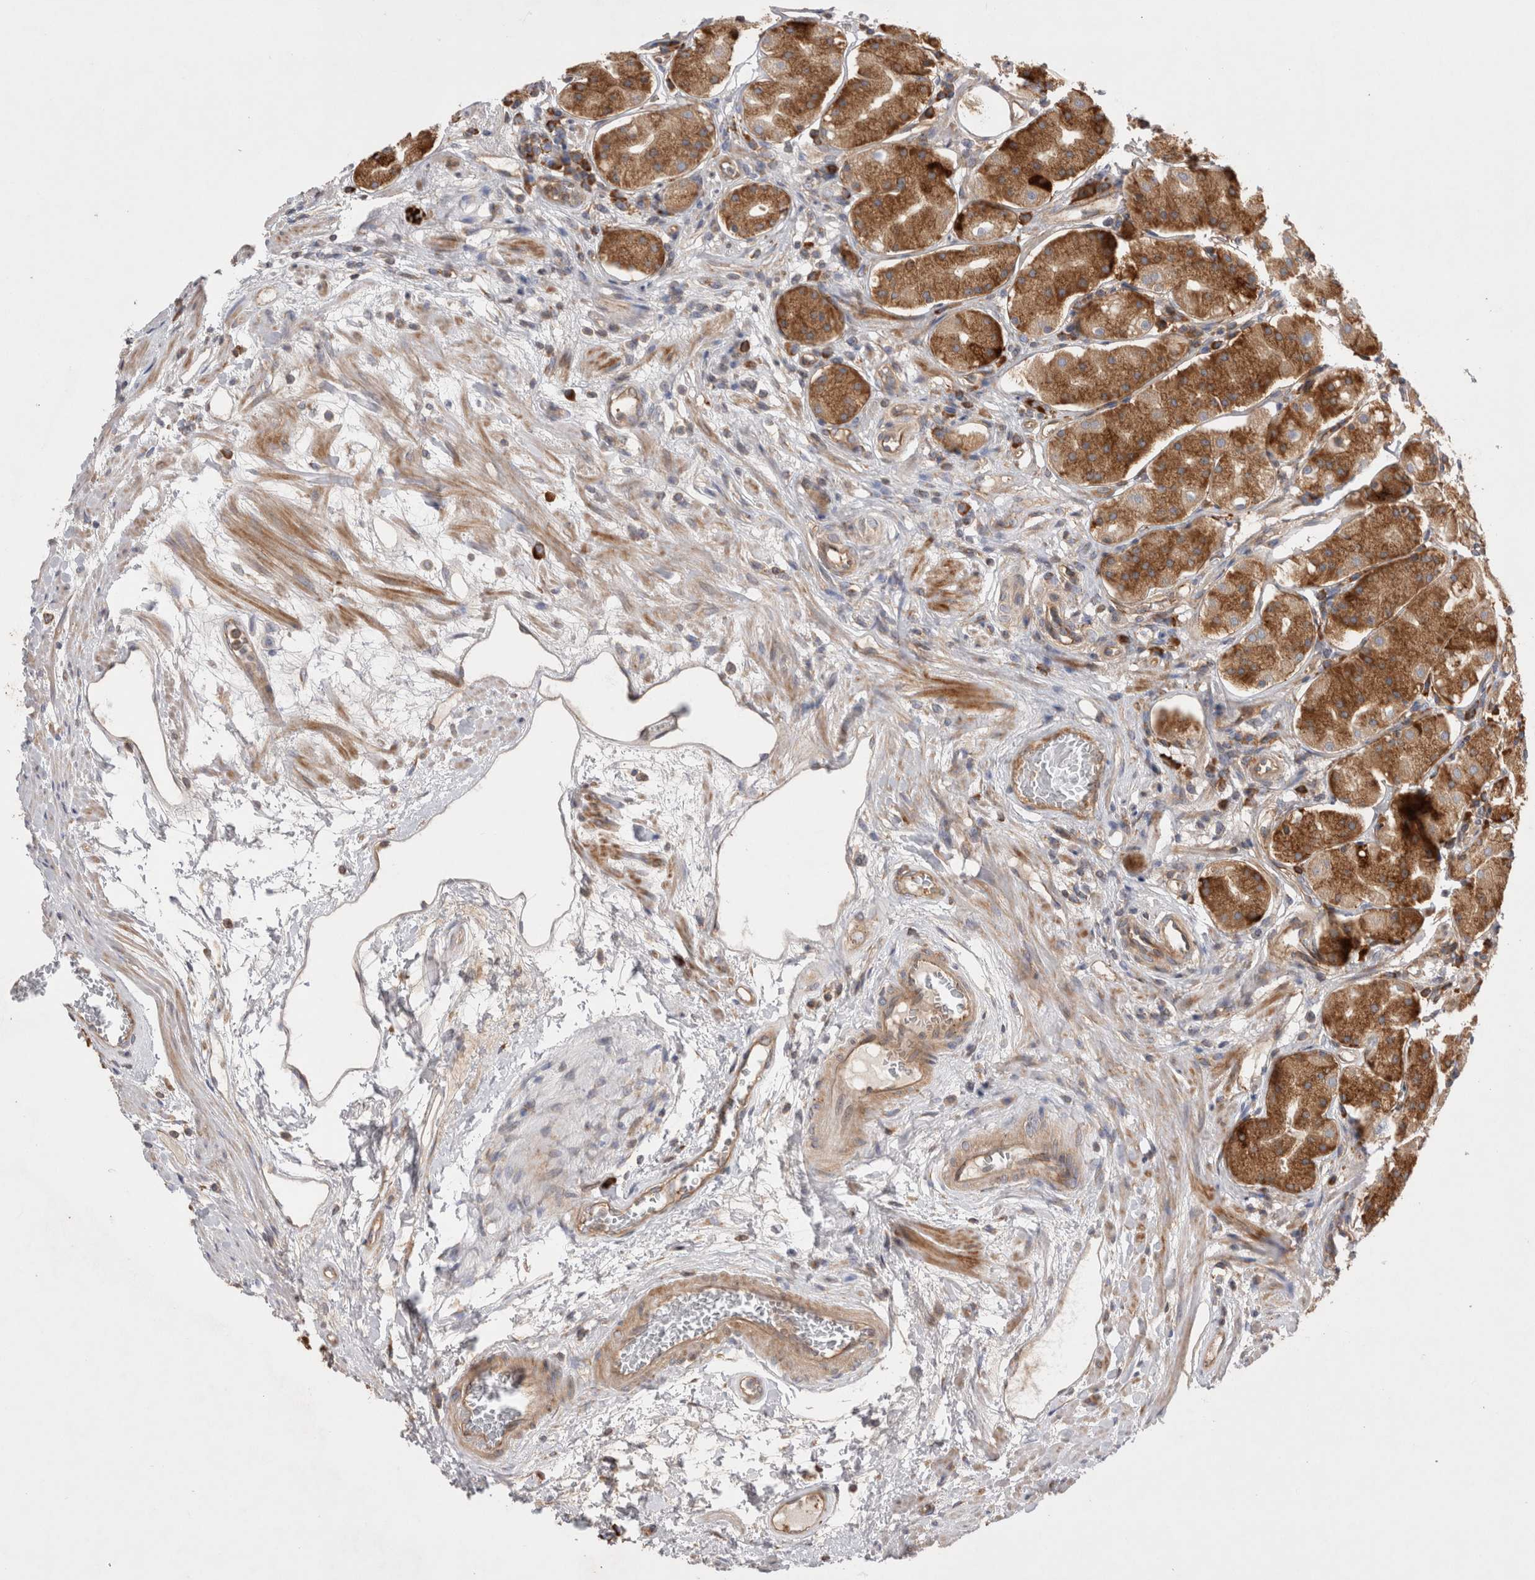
{"staining": {"intensity": "strong", "quantity": "25%-75%", "location": "cytoplasmic/membranous"}, "tissue": "stomach", "cell_type": "Glandular cells", "image_type": "normal", "snomed": [{"axis": "morphology", "description": "Normal tissue, NOS"}, {"axis": "topography", "description": "Stomach"}, {"axis": "topography", "description": "Stomach, lower"}], "caption": "This photomicrograph exhibits normal stomach stained with immunohistochemistry to label a protein in brown. The cytoplasmic/membranous of glandular cells show strong positivity for the protein. Nuclei are counter-stained blue.", "gene": "PDCD10", "patient": {"sex": "female", "age": 56}}